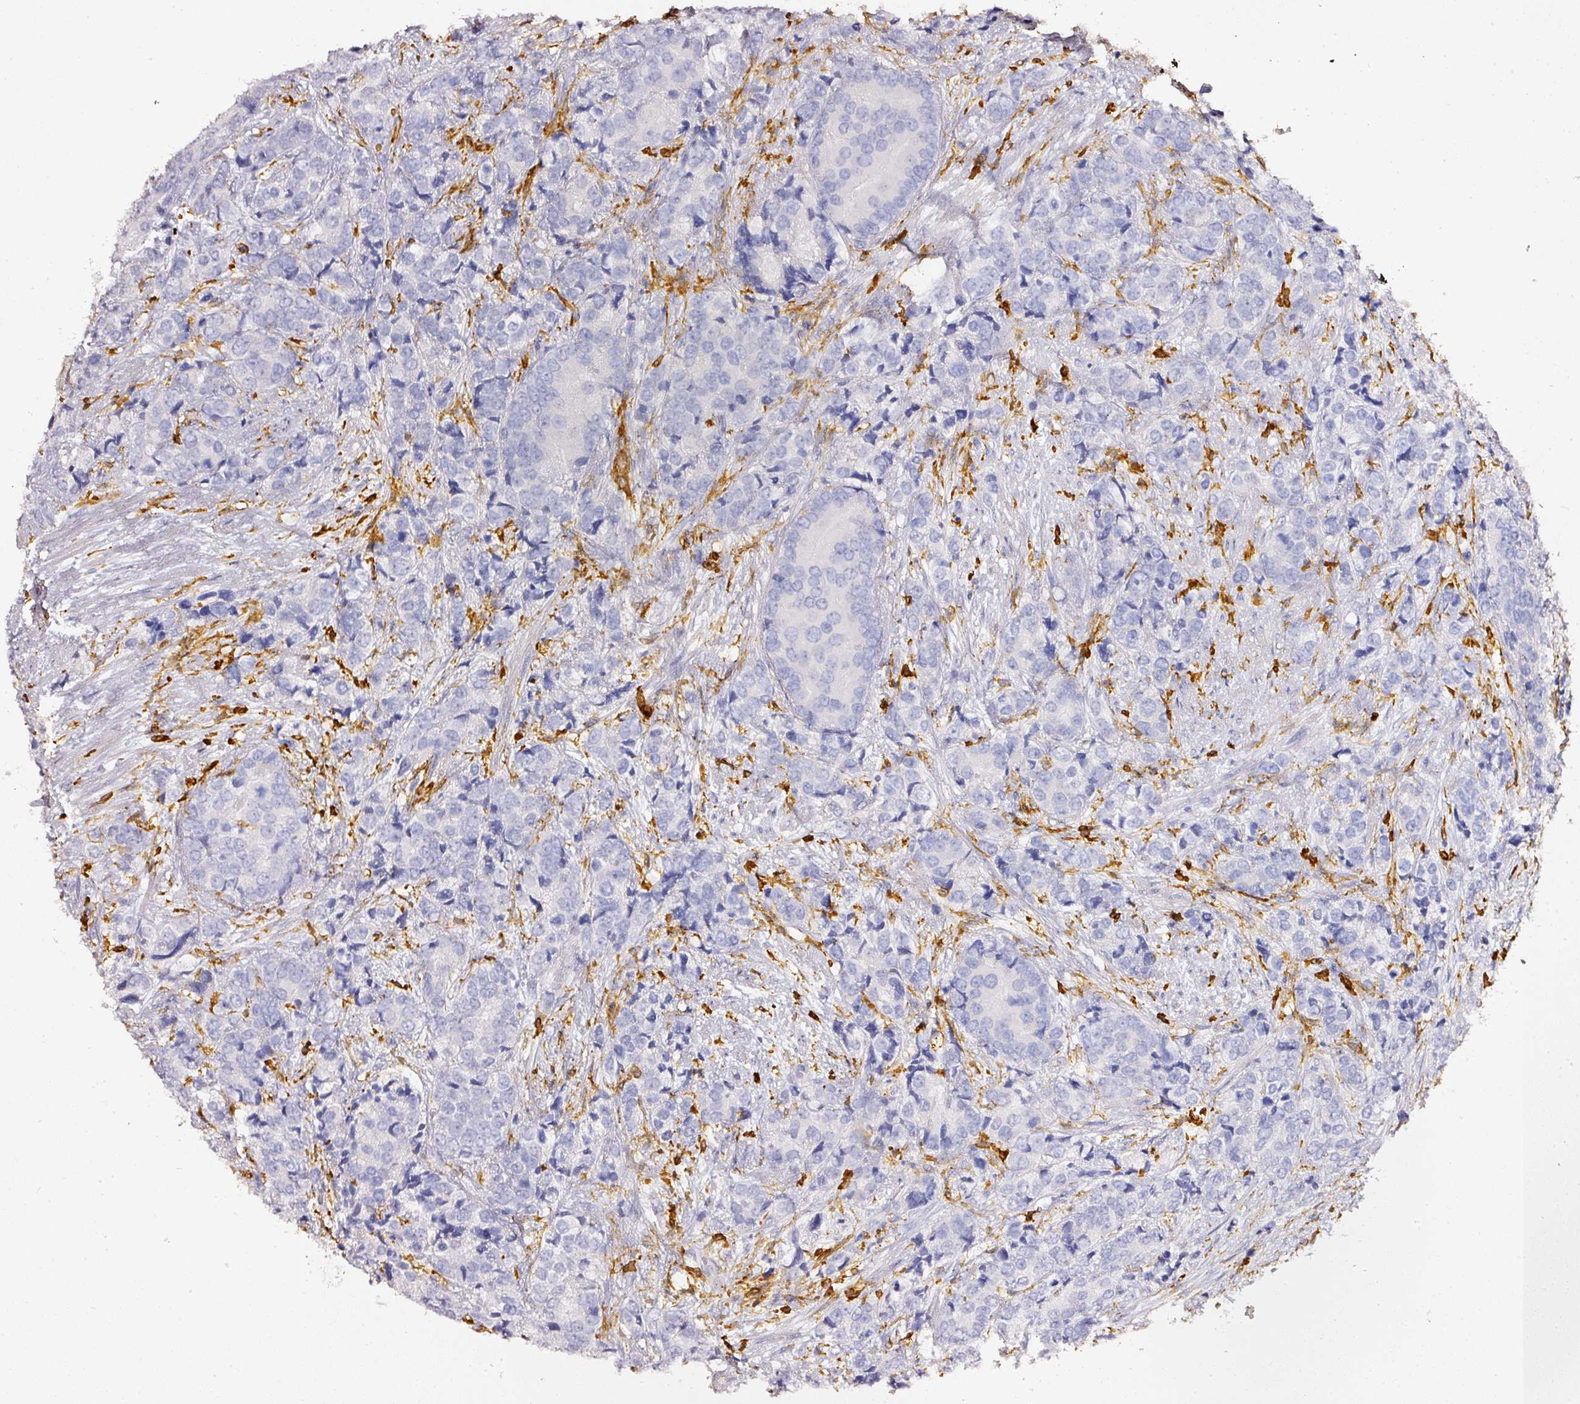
{"staining": {"intensity": "negative", "quantity": "none", "location": "none"}, "tissue": "prostate cancer", "cell_type": "Tumor cells", "image_type": "cancer", "snomed": [{"axis": "morphology", "description": "Adenocarcinoma, High grade"}, {"axis": "topography", "description": "Prostate"}], "caption": "The histopathology image reveals no staining of tumor cells in adenocarcinoma (high-grade) (prostate). Brightfield microscopy of immunohistochemistry stained with DAB (3,3'-diaminobenzidine) (brown) and hematoxylin (blue), captured at high magnification.", "gene": "EVL", "patient": {"sex": "male", "age": 62}}